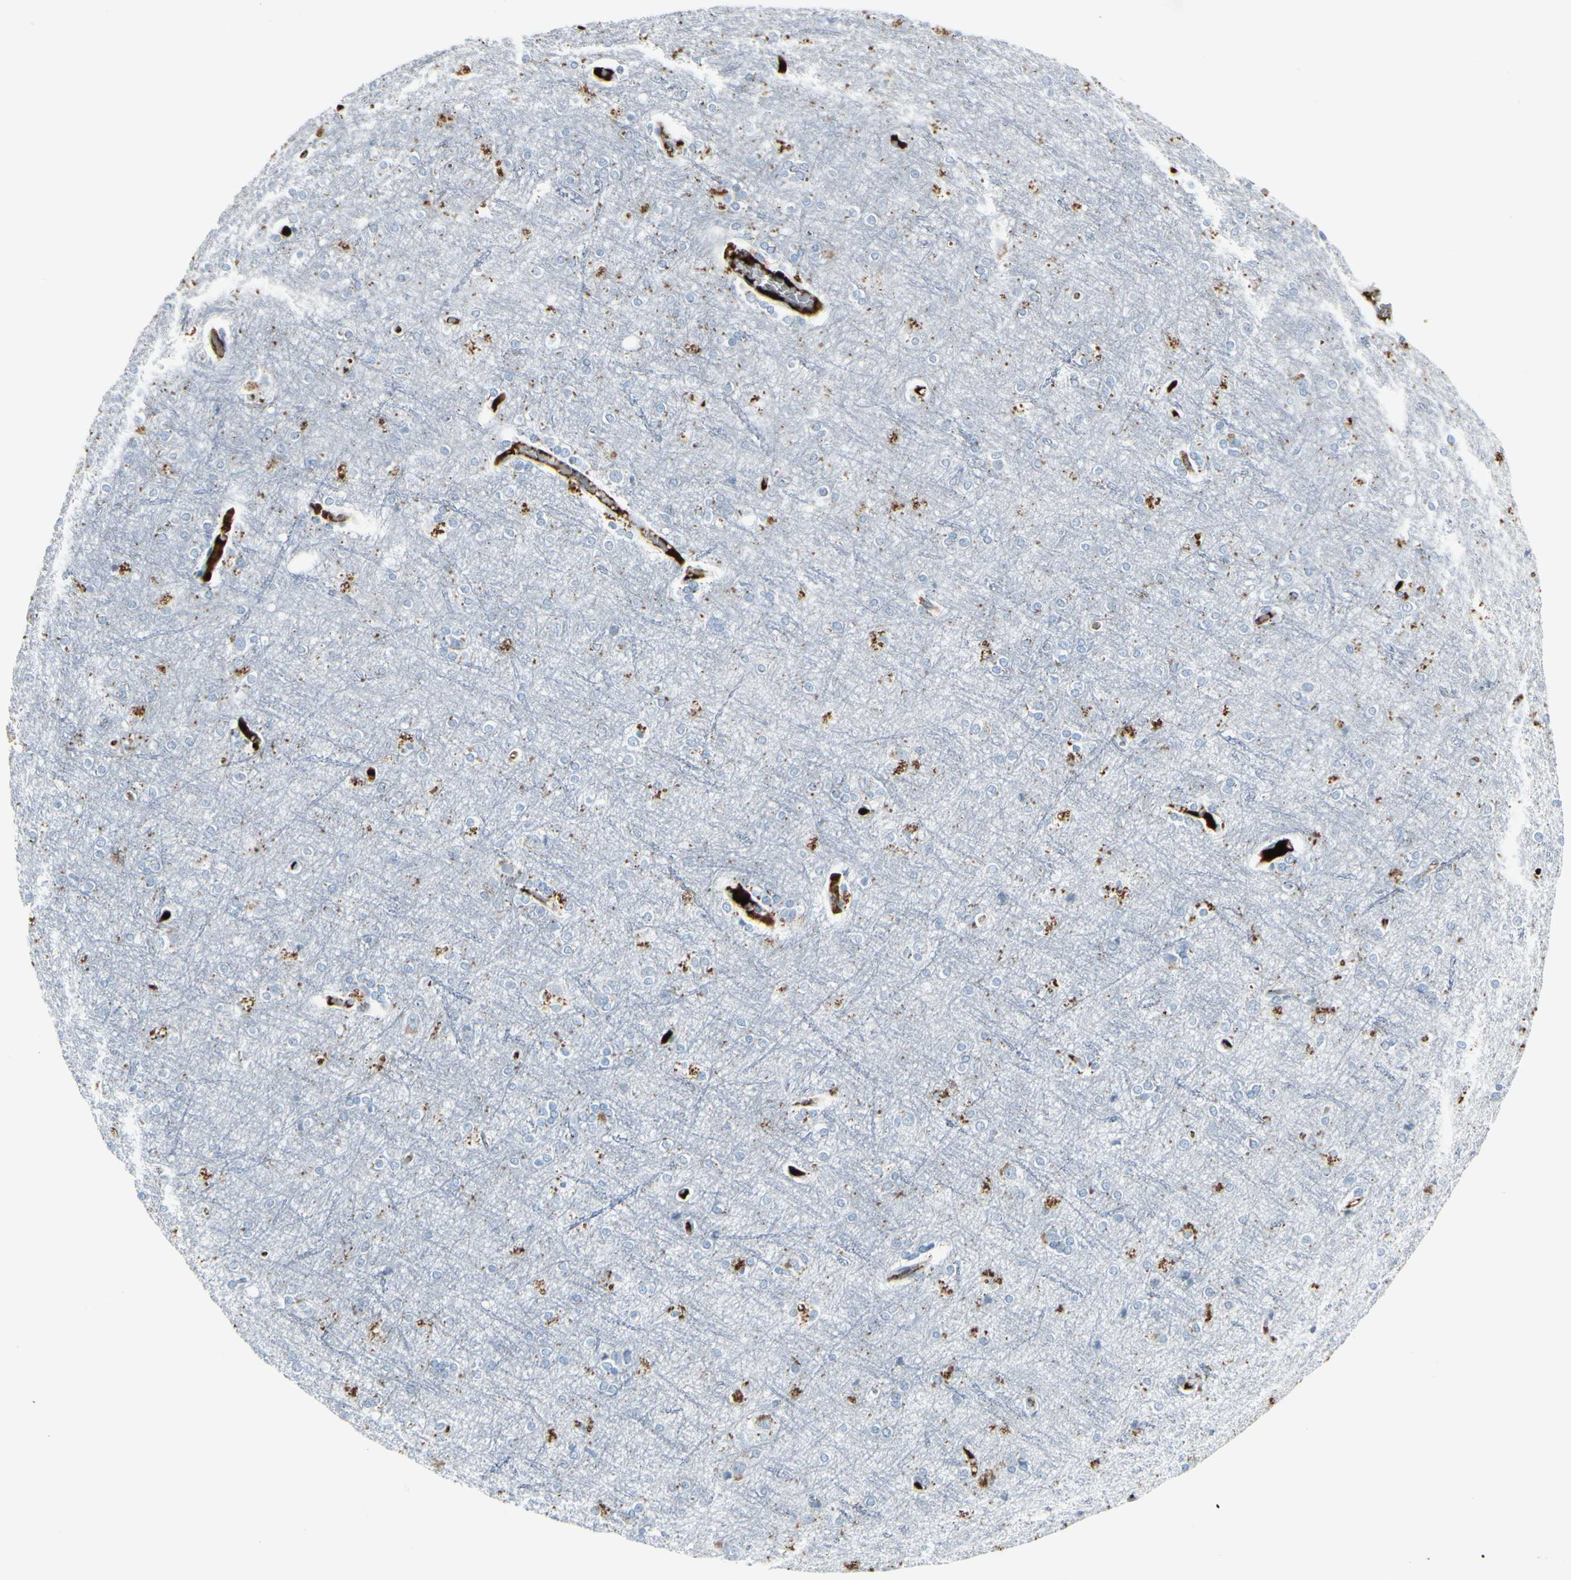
{"staining": {"intensity": "strong", "quantity": ">75%", "location": "cytoplasmic/membranous"}, "tissue": "cerebral cortex", "cell_type": "Endothelial cells", "image_type": "normal", "snomed": [{"axis": "morphology", "description": "Normal tissue, NOS"}, {"axis": "topography", "description": "Cerebral cortex"}], "caption": "Protein analysis of normal cerebral cortex reveals strong cytoplasmic/membranous expression in about >75% of endothelial cells.", "gene": "IGHM", "patient": {"sex": "female", "age": 54}}